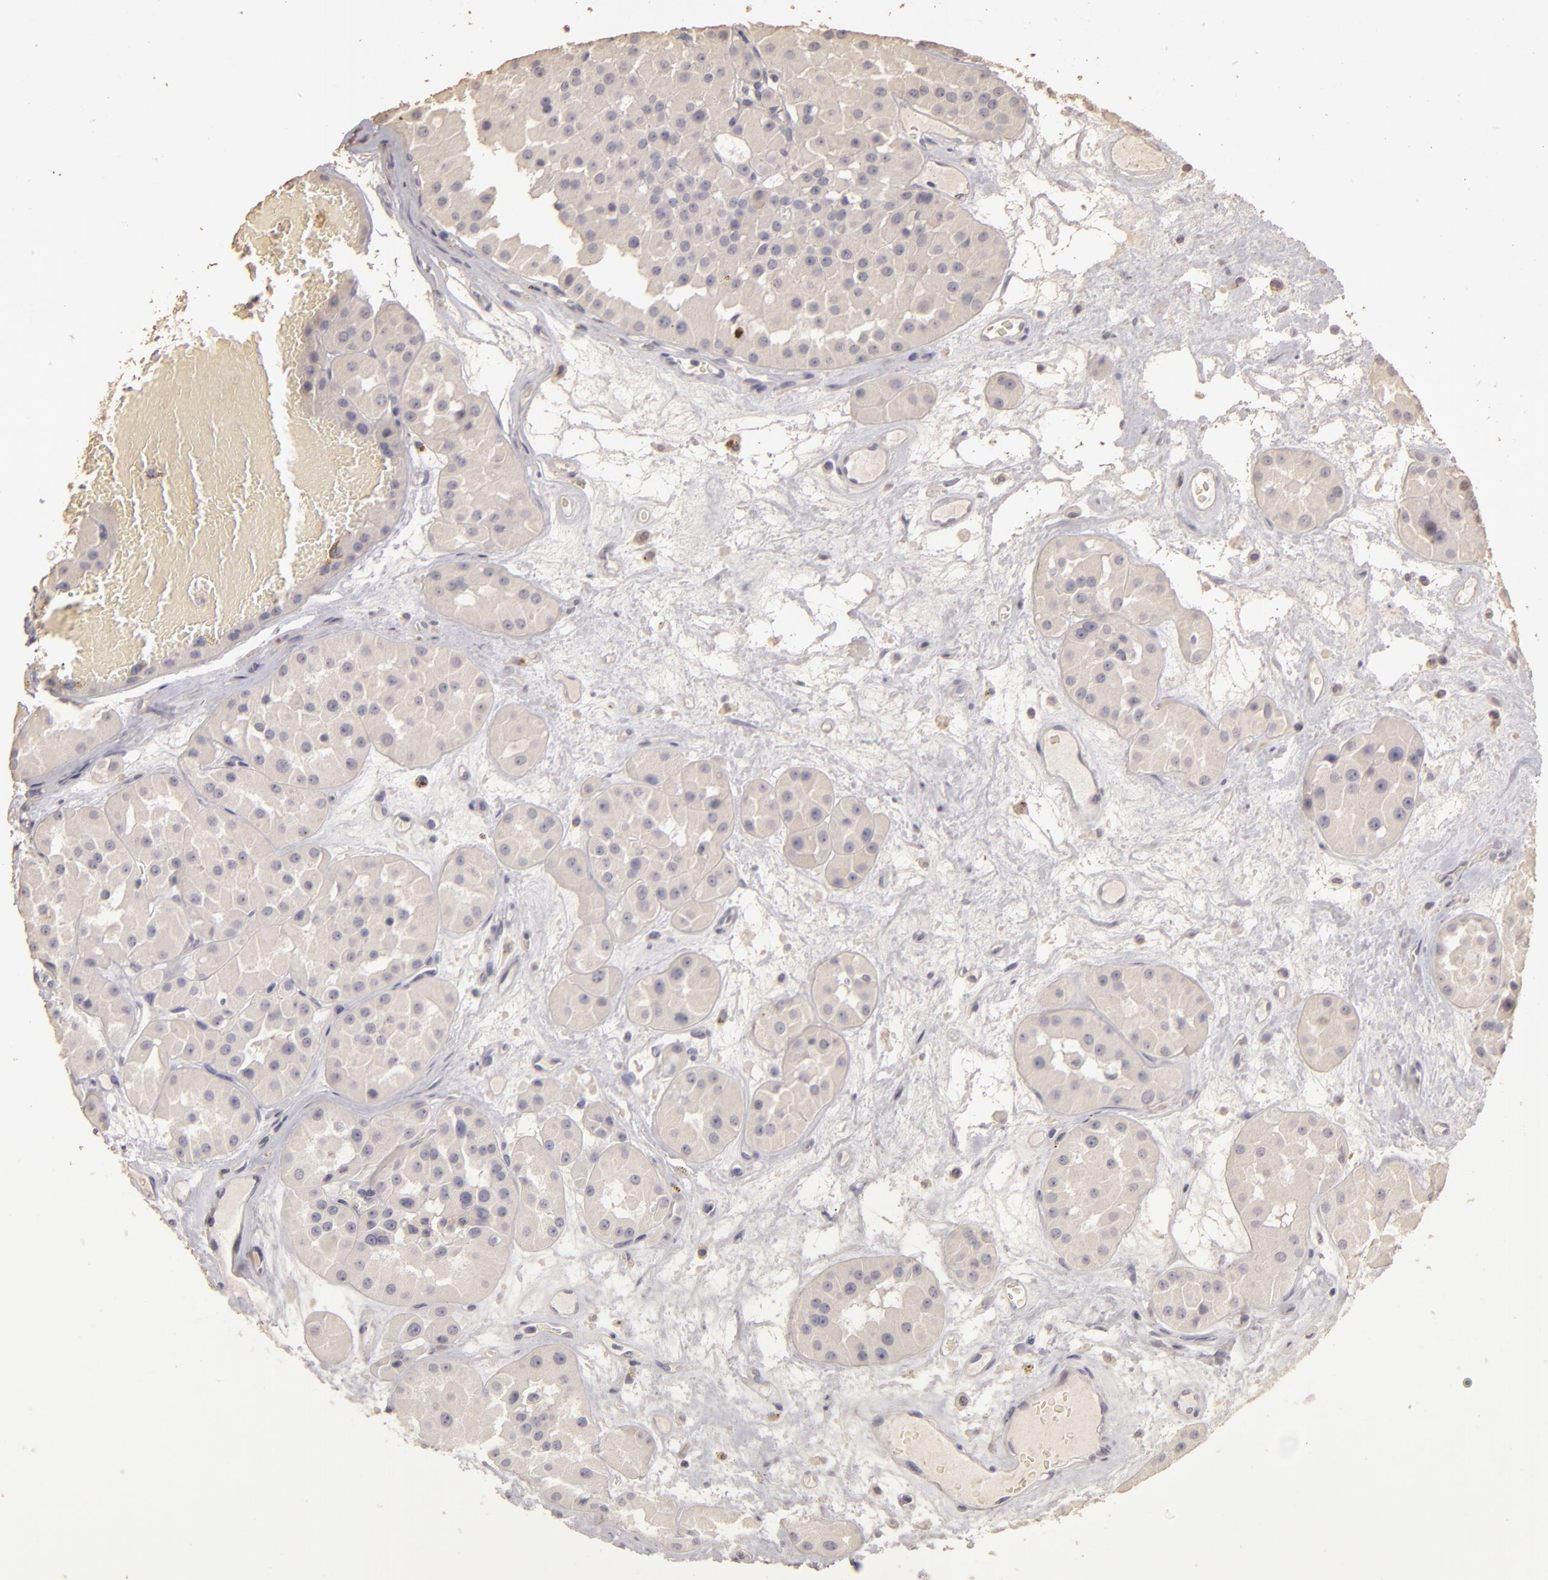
{"staining": {"intensity": "negative", "quantity": "none", "location": "none"}, "tissue": "renal cancer", "cell_type": "Tumor cells", "image_type": "cancer", "snomed": [{"axis": "morphology", "description": "Adenocarcinoma, uncertain malignant potential"}, {"axis": "topography", "description": "Kidney"}], "caption": "Histopathology image shows no significant protein positivity in tumor cells of renal cancer. (DAB IHC with hematoxylin counter stain).", "gene": "BCL2L13", "patient": {"sex": "male", "age": 63}}